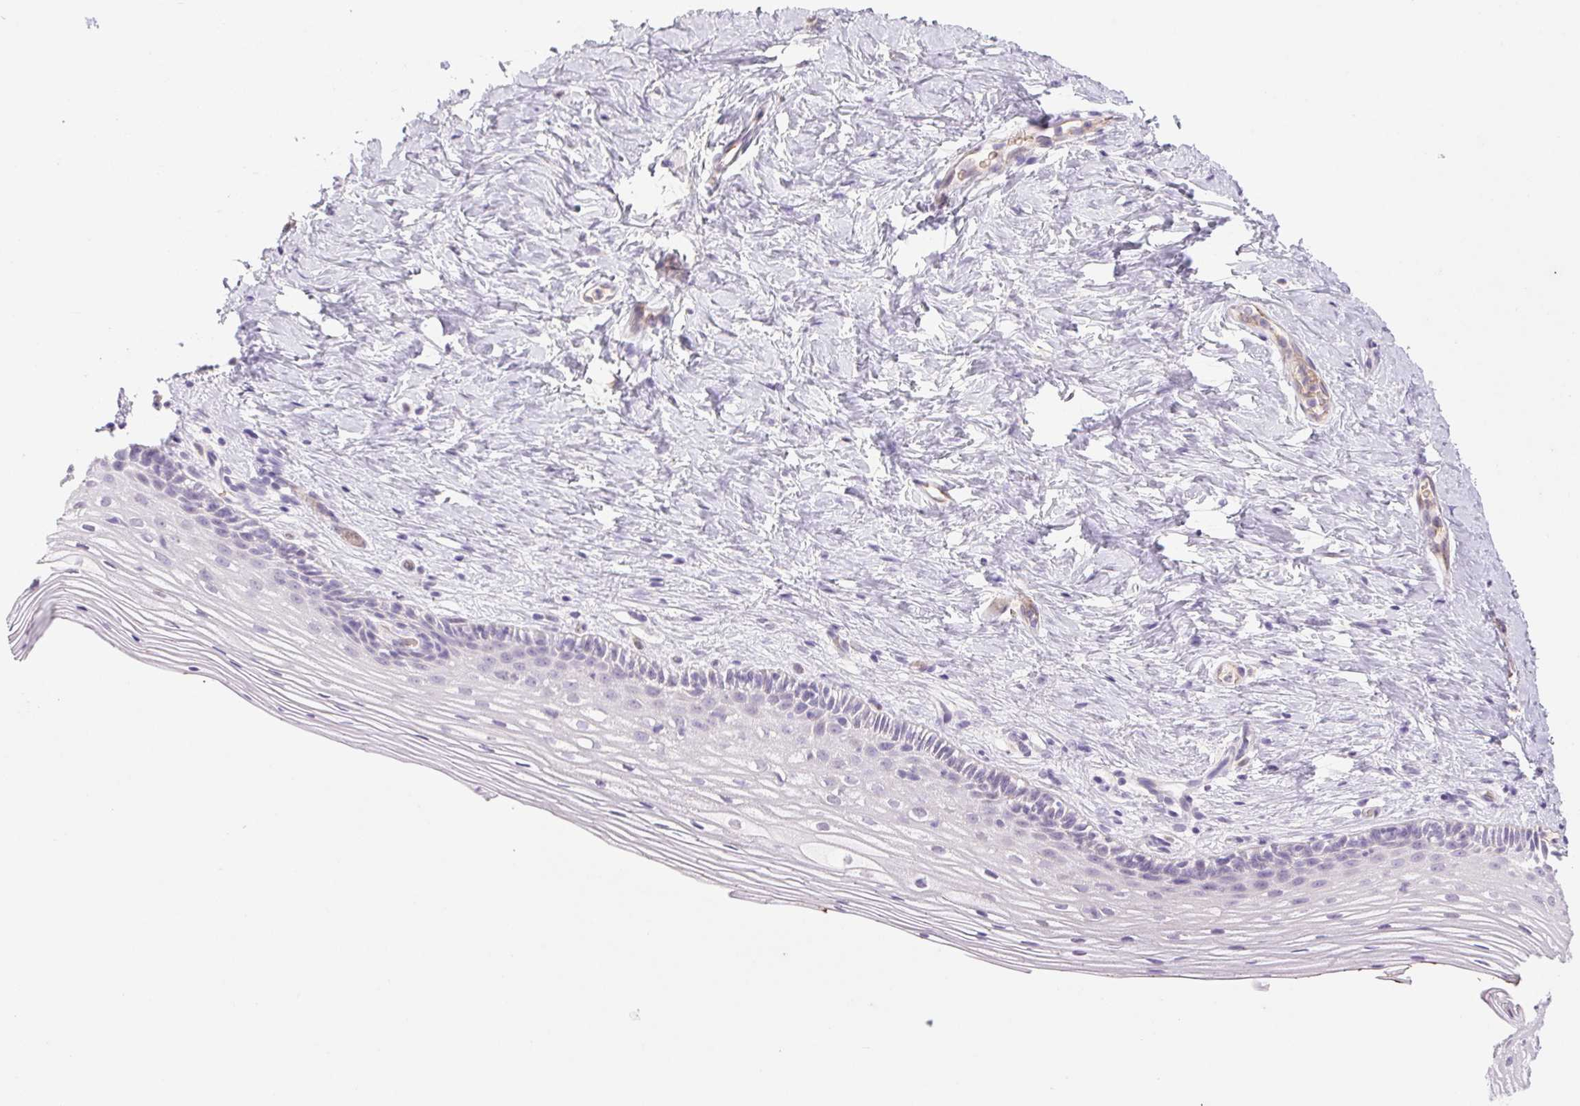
{"staining": {"intensity": "negative", "quantity": "none", "location": "none"}, "tissue": "vagina", "cell_type": "Squamous epithelial cells", "image_type": "normal", "snomed": [{"axis": "morphology", "description": "Normal tissue, NOS"}, {"axis": "topography", "description": "Vagina"}], "caption": "IHC micrograph of unremarkable human vagina stained for a protein (brown), which exhibits no staining in squamous epithelial cells.", "gene": "IGFL3", "patient": {"sex": "female", "age": 45}}